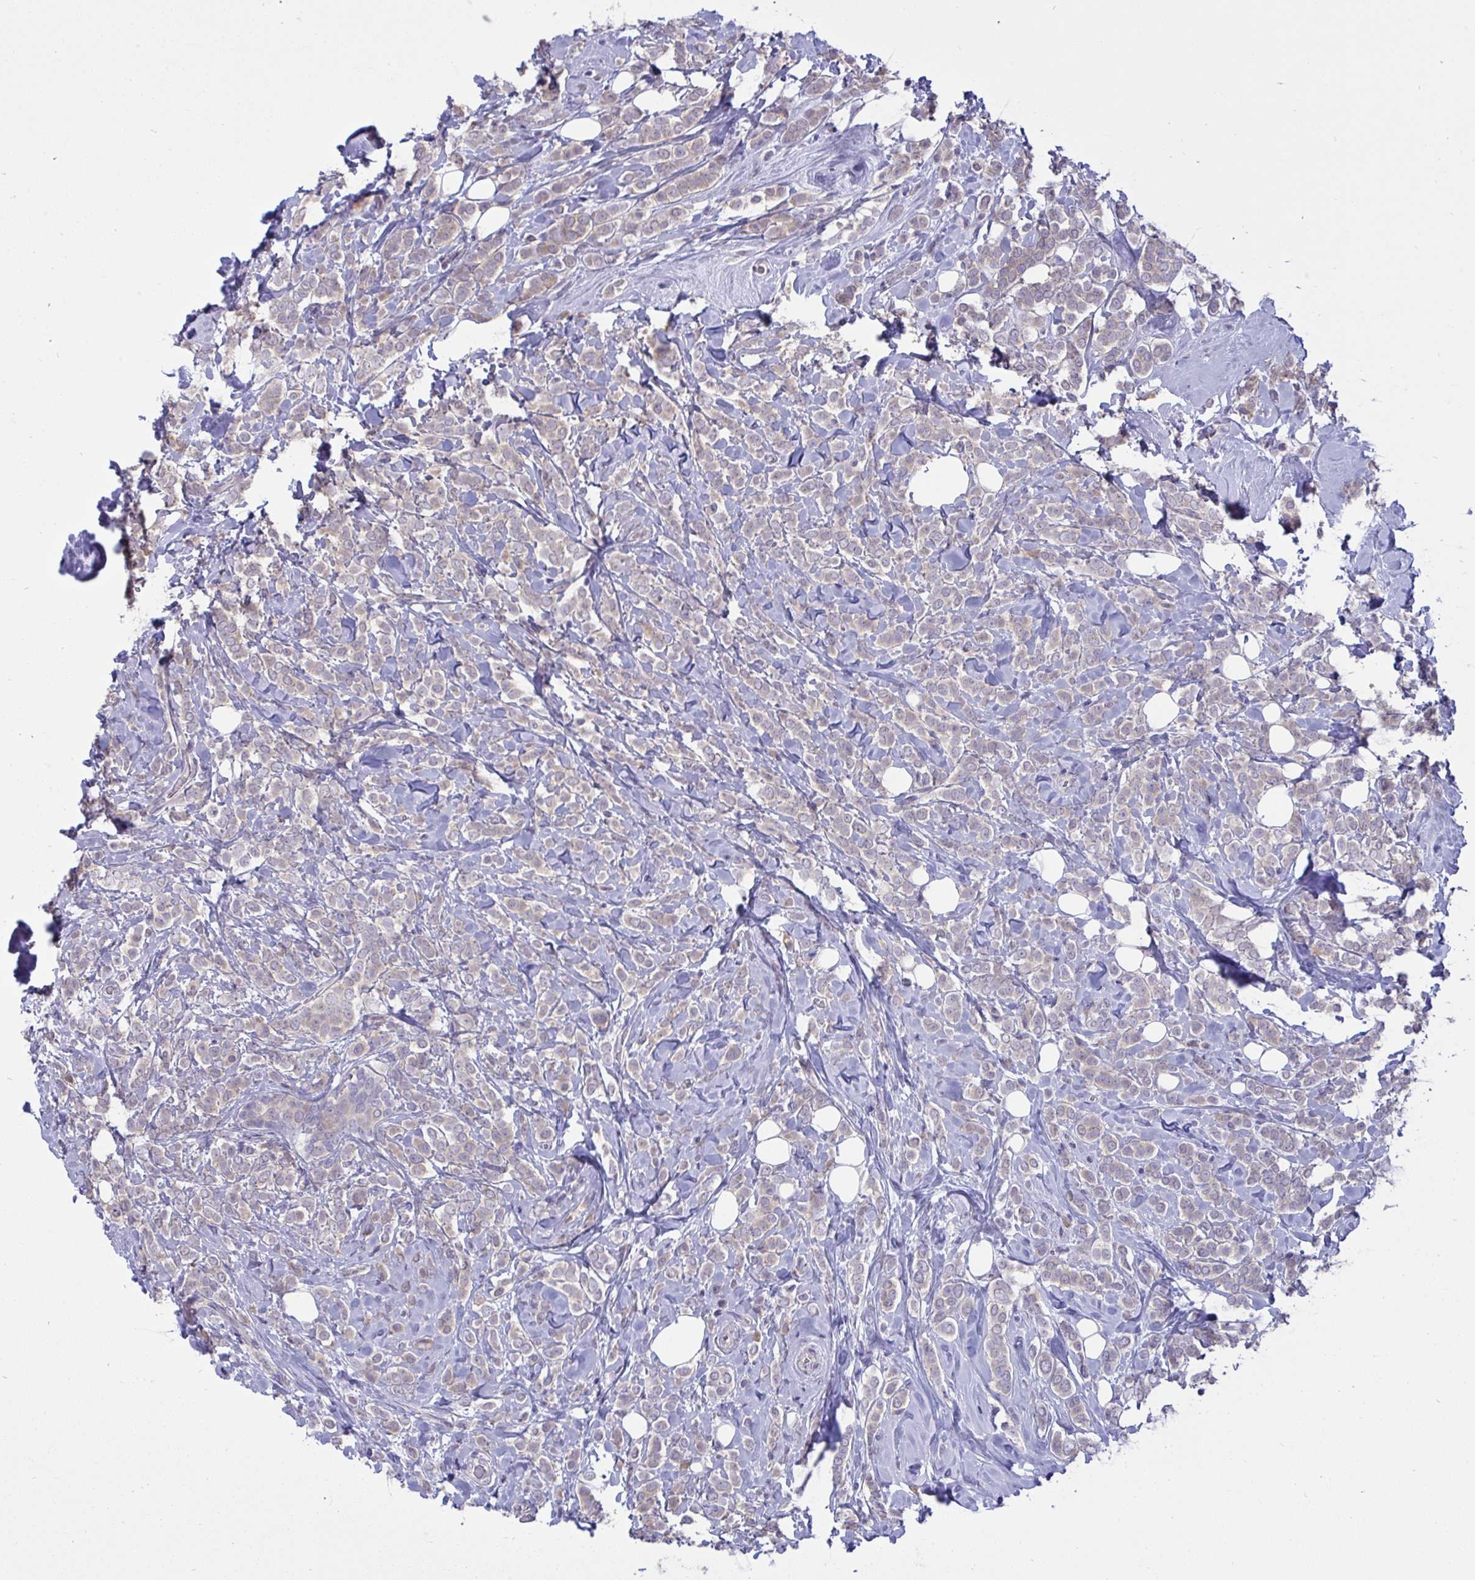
{"staining": {"intensity": "weak", "quantity": "25%-75%", "location": "cytoplasmic/membranous"}, "tissue": "breast cancer", "cell_type": "Tumor cells", "image_type": "cancer", "snomed": [{"axis": "morphology", "description": "Lobular carcinoma"}, {"axis": "topography", "description": "Breast"}], "caption": "Breast cancer was stained to show a protein in brown. There is low levels of weak cytoplasmic/membranous positivity in approximately 25%-75% of tumor cells.", "gene": "TMEM41A", "patient": {"sex": "female", "age": 49}}